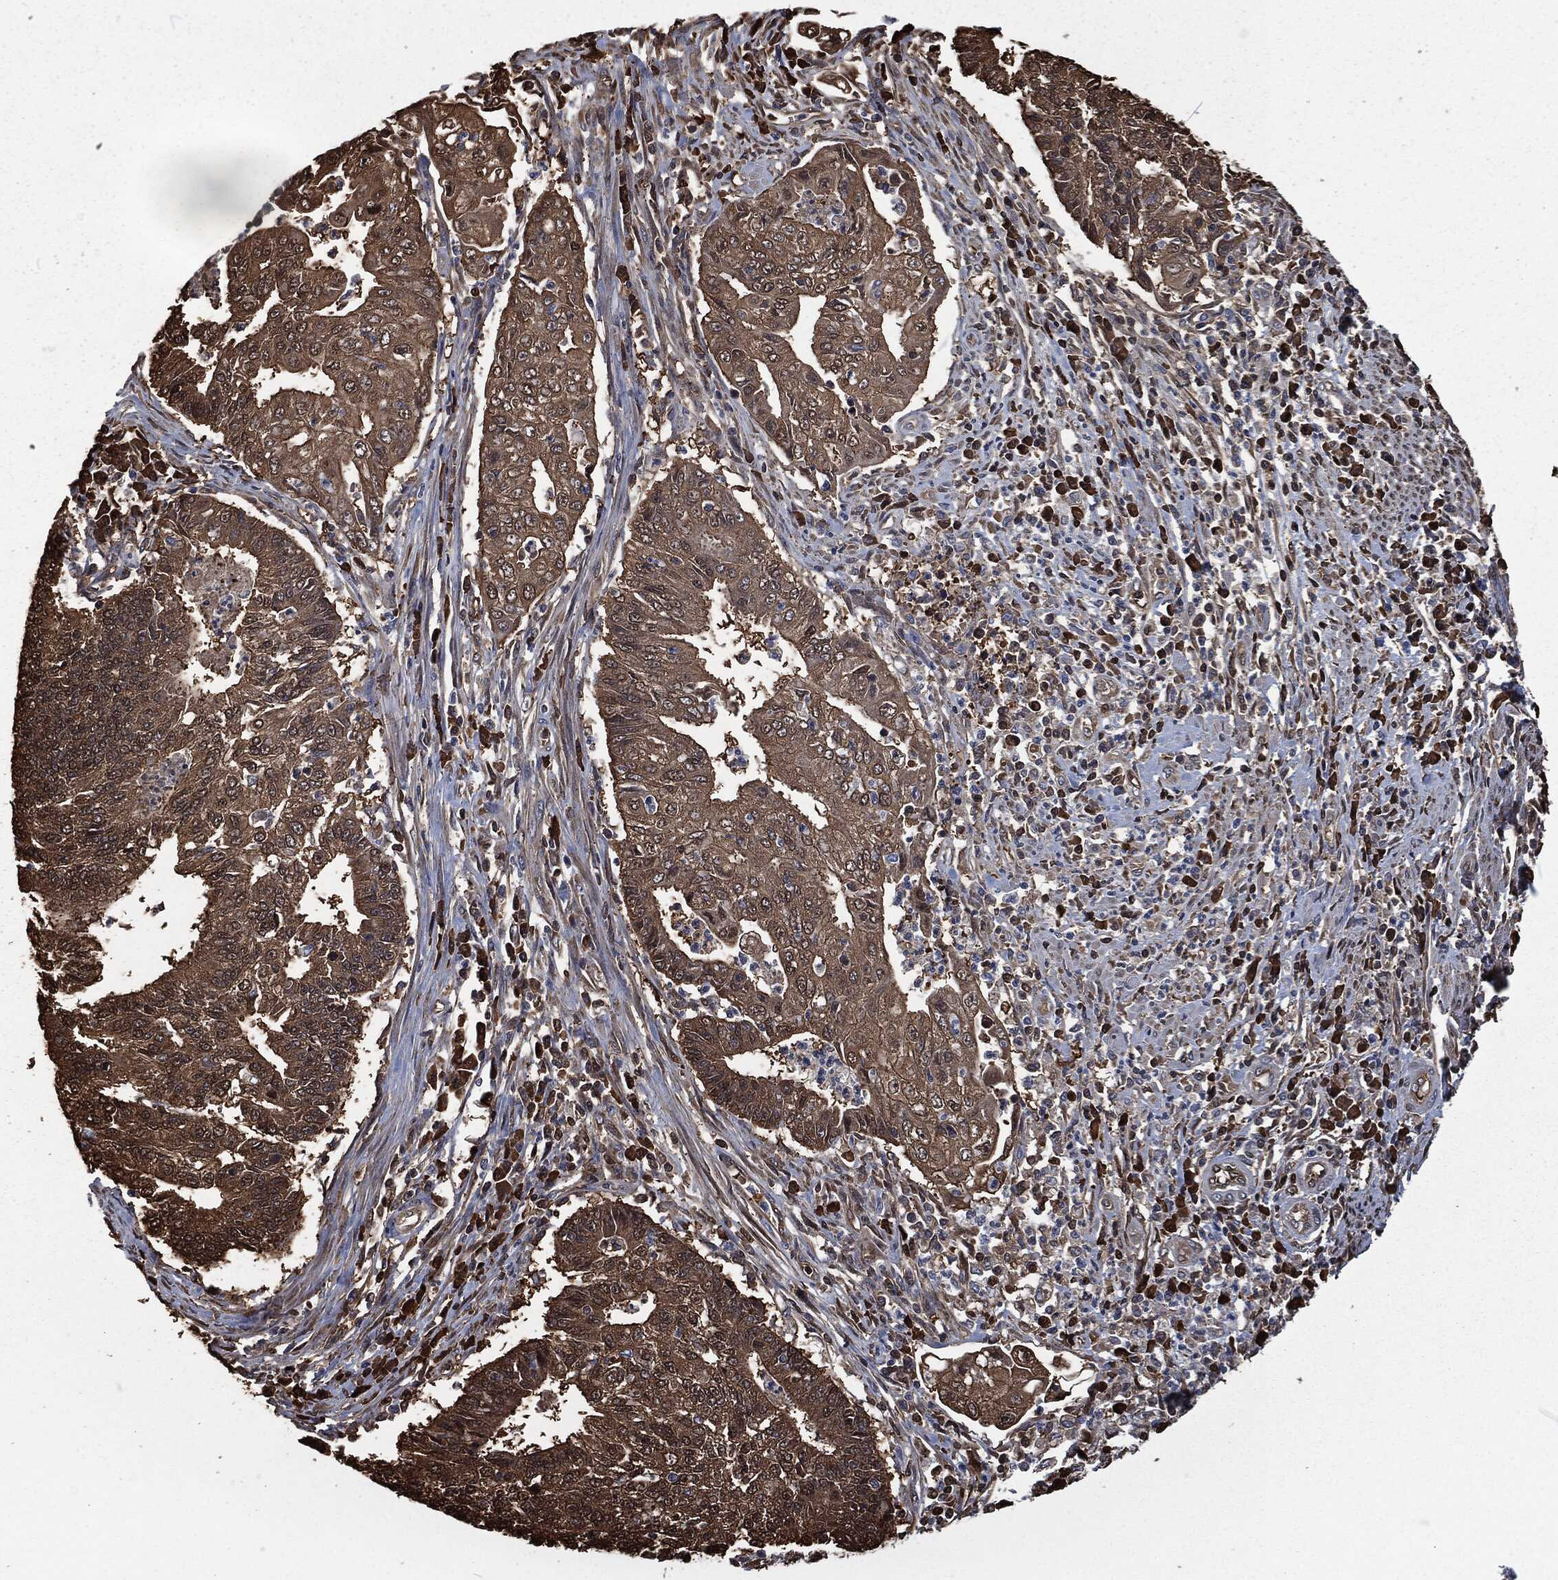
{"staining": {"intensity": "strong", "quantity": ">75%", "location": "cytoplasmic/membranous"}, "tissue": "endometrial cancer", "cell_type": "Tumor cells", "image_type": "cancer", "snomed": [{"axis": "morphology", "description": "Adenocarcinoma, NOS"}, {"axis": "topography", "description": "Uterus"}, {"axis": "topography", "description": "Endometrium"}], "caption": "Strong cytoplasmic/membranous staining for a protein is seen in approximately >75% of tumor cells of endometrial cancer using immunohistochemistry (IHC).", "gene": "PRDX4", "patient": {"sex": "female", "age": 54}}